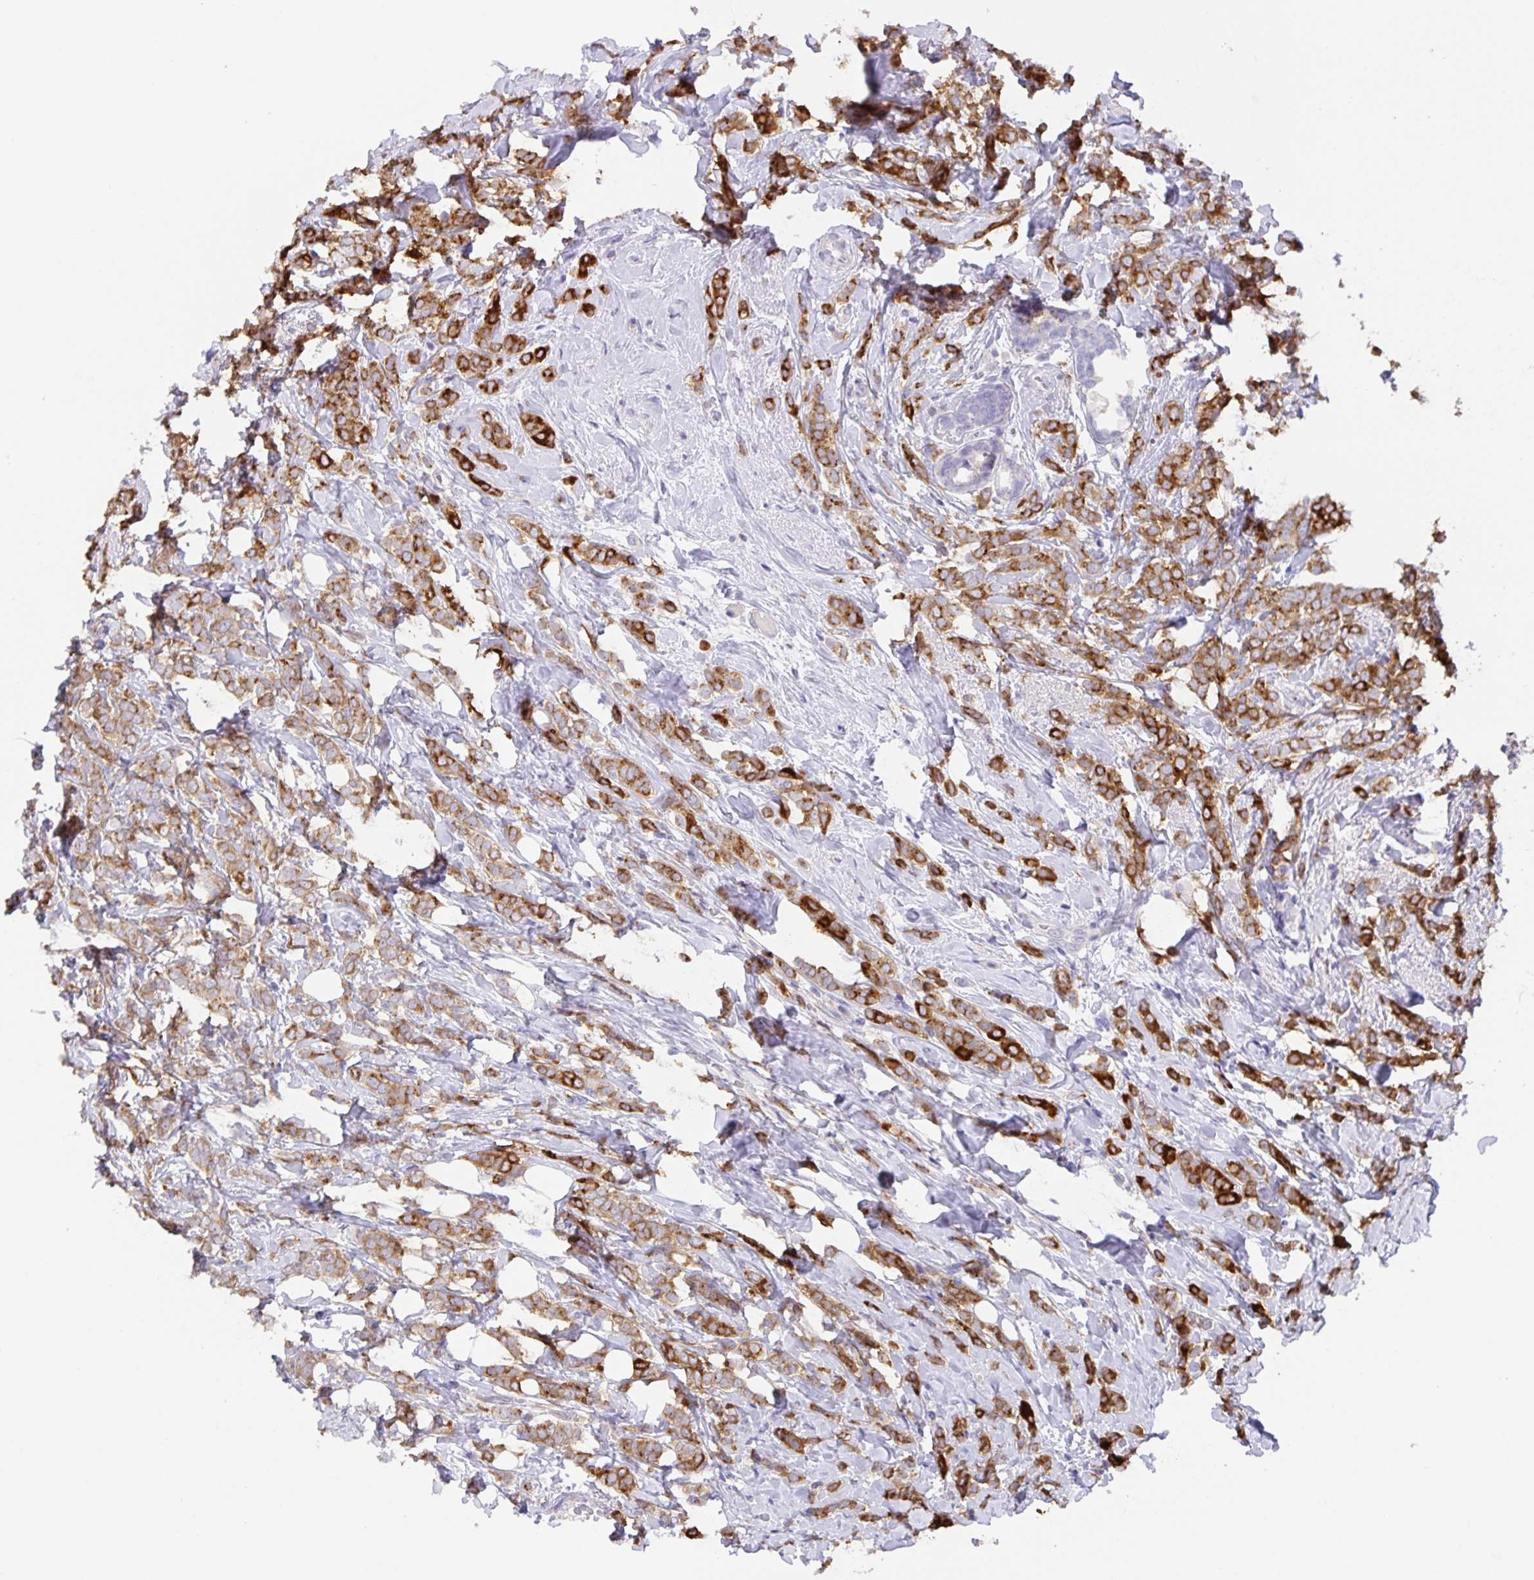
{"staining": {"intensity": "moderate", "quantity": ">75%", "location": "cytoplasmic/membranous"}, "tissue": "breast cancer", "cell_type": "Tumor cells", "image_type": "cancer", "snomed": [{"axis": "morphology", "description": "Lobular carcinoma"}, {"axis": "topography", "description": "Breast"}], "caption": "Human breast cancer (lobular carcinoma) stained for a protein (brown) exhibits moderate cytoplasmic/membranous positive staining in approximately >75% of tumor cells.", "gene": "PRR36", "patient": {"sex": "female", "age": 49}}